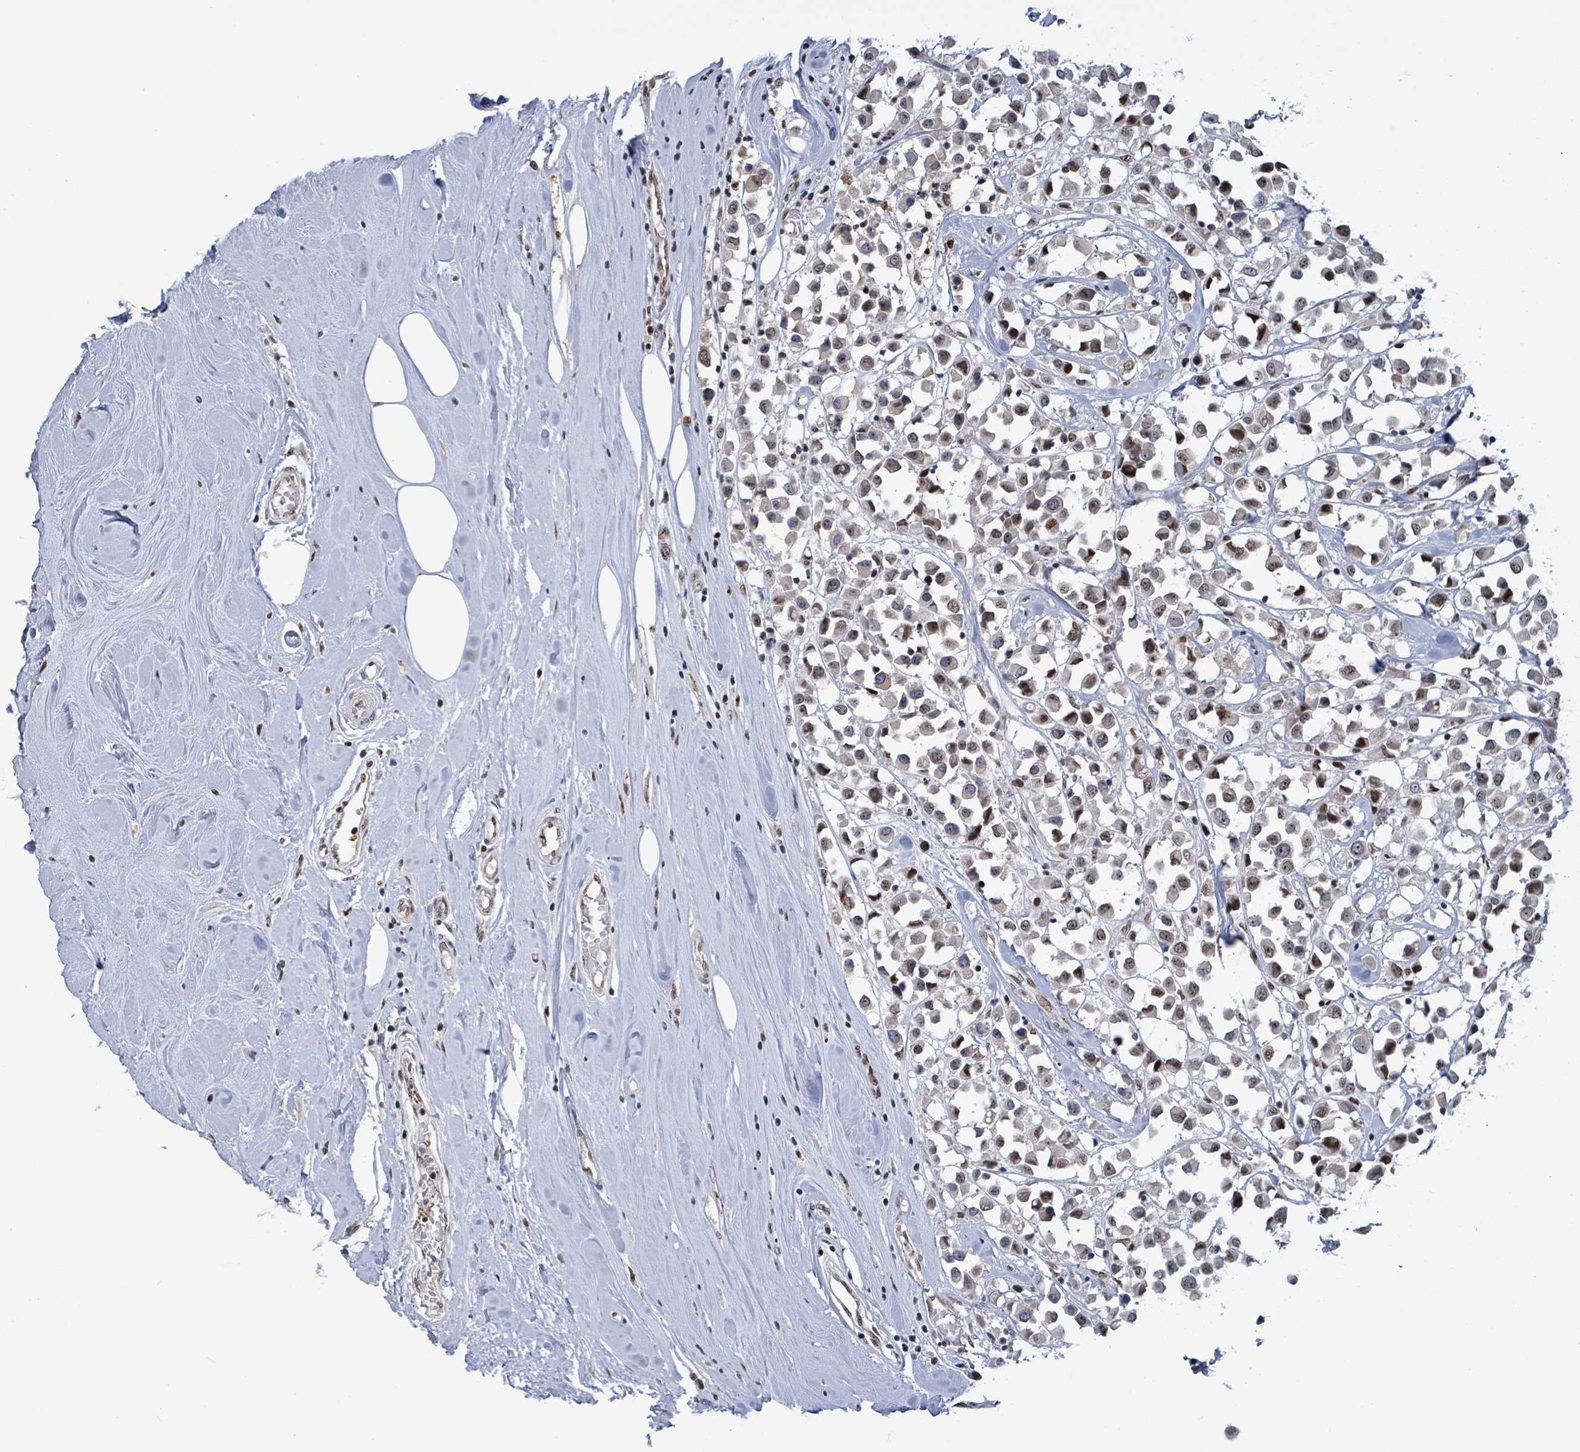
{"staining": {"intensity": "moderate", "quantity": ">75%", "location": "nuclear"}, "tissue": "breast cancer", "cell_type": "Tumor cells", "image_type": "cancer", "snomed": [{"axis": "morphology", "description": "Duct carcinoma"}, {"axis": "topography", "description": "Breast"}], "caption": "This histopathology image exhibits IHC staining of breast cancer, with medium moderate nuclear expression in about >75% of tumor cells.", "gene": "RRN3", "patient": {"sex": "female", "age": 61}}